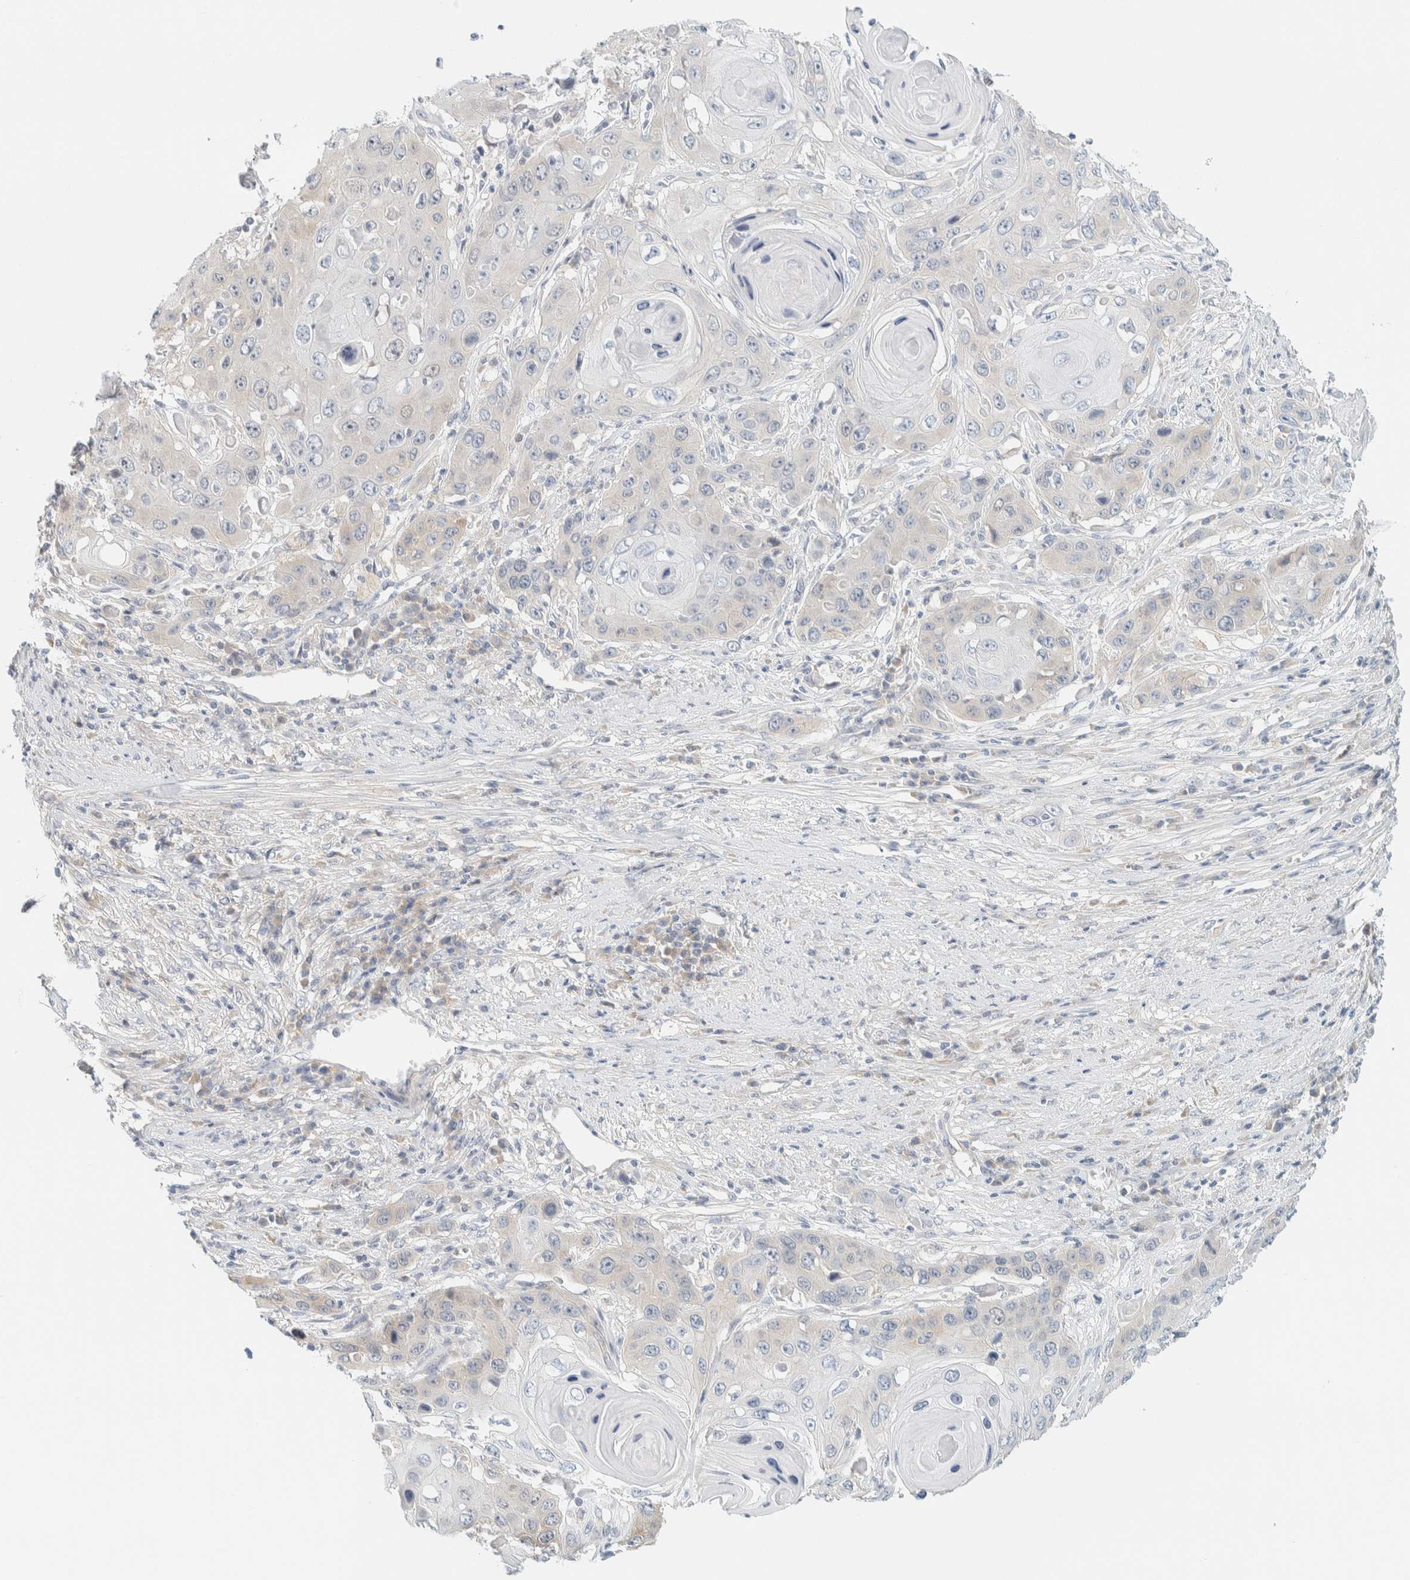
{"staining": {"intensity": "weak", "quantity": "<25%", "location": "cytoplasmic/membranous"}, "tissue": "skin cancer", "cell_type": "Tumor cells", "image_type": "cancer", "snomed": [{"axis": "morphology", "description": "Squamous cell carcinoma, NOS"}, {"axis": "topography", "description": "Skin"}], "caption": "Tumor cells are negative for brown protein staining in skin squamous cell carcinoma.", "gene": "PTGES3L-AARSD1", "patient": {"sex": "male", "age": 55}}